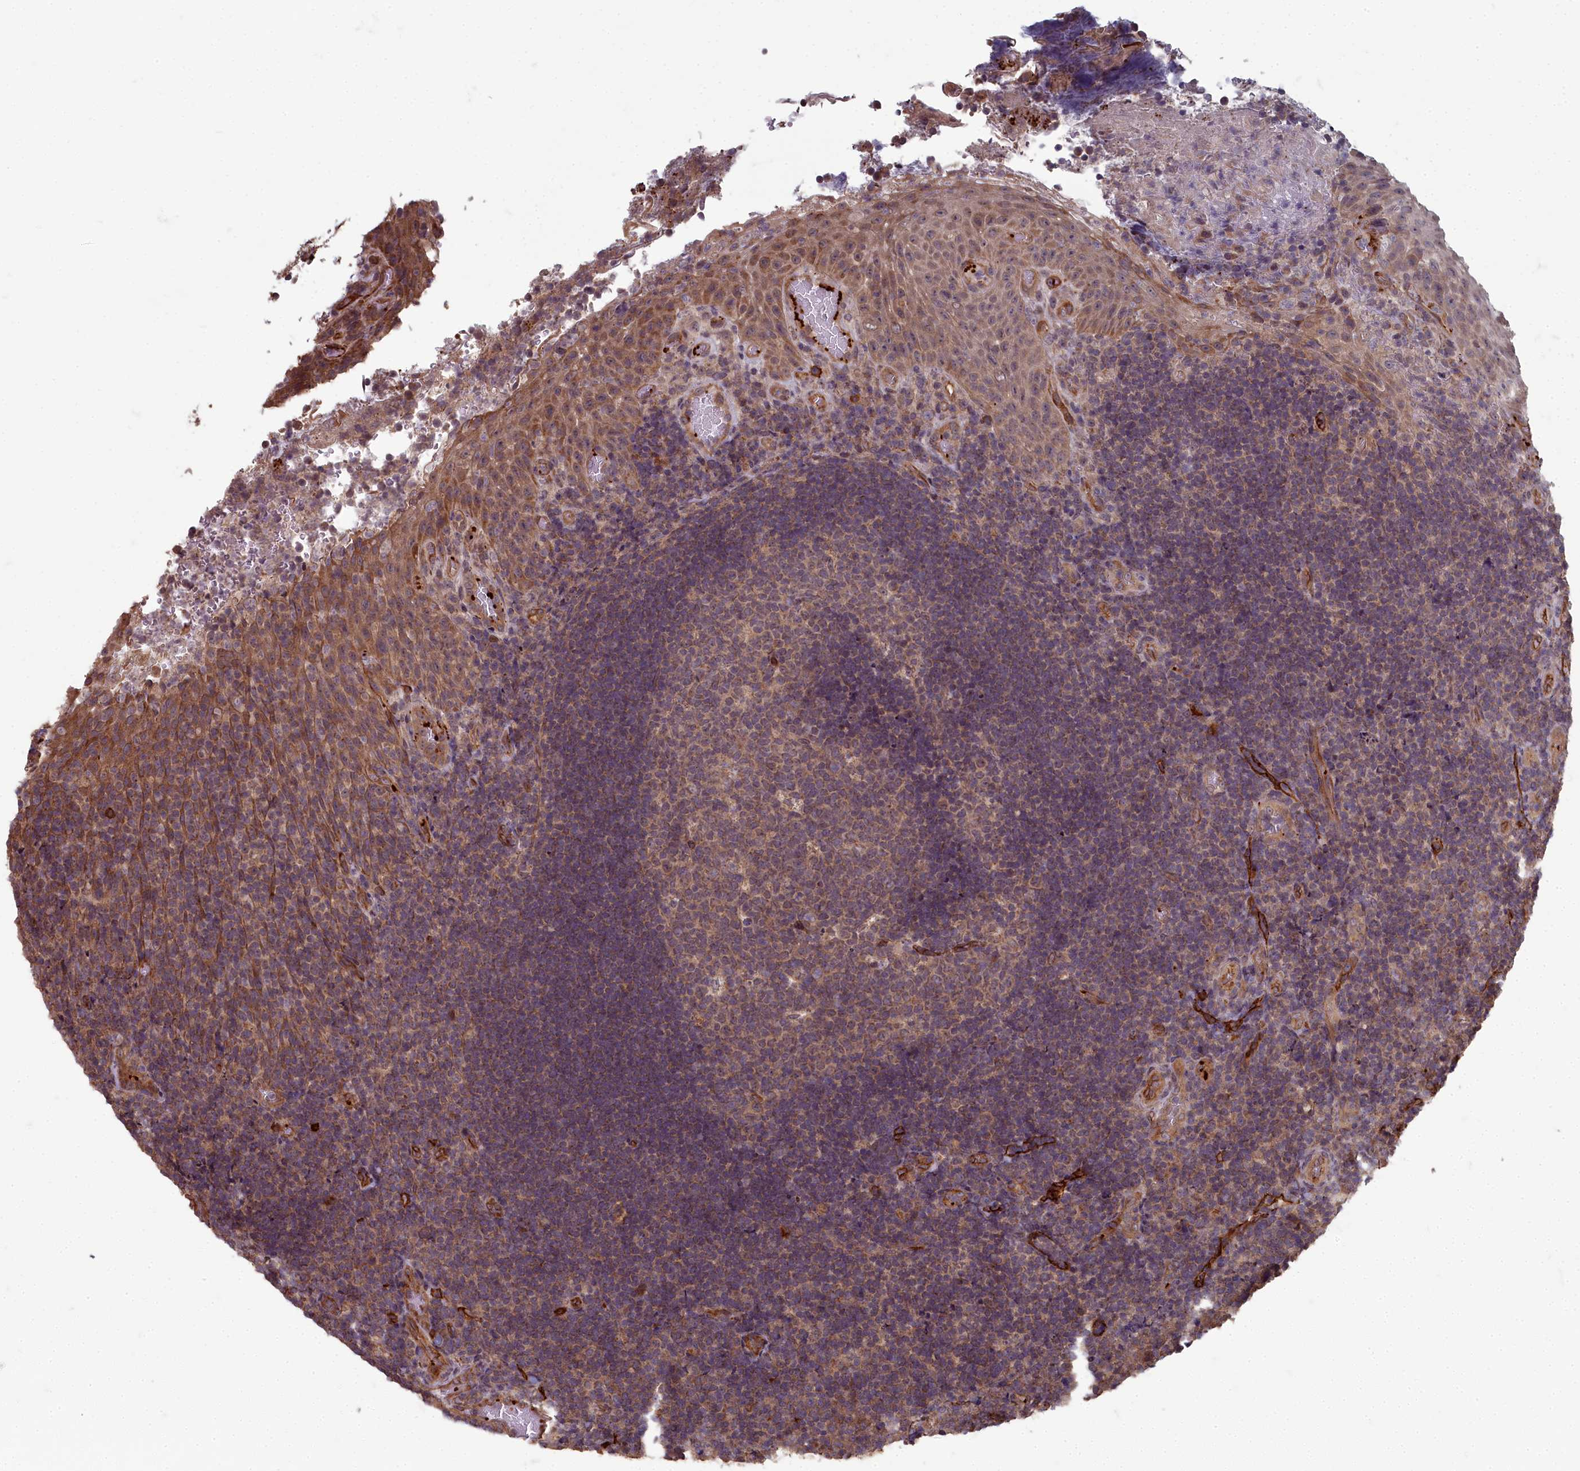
{"staining": {"intensity": "weak", "quantity": ">75%", "location": "cytoplasmic/membranous"}, "tissue": "tonsil", "cell_type": "Germinal center cells", "image_type": "normal", "snomed": [{"axis": "morphology", "description": "Normal tissue, NOS"}, {"axis": "topography", "description": "Tonsil"}], "caption": "Approximately >75% of germinal center cells in normal tonsil reveal weak cytoplasmic/membranous protein staining as visualized by brown immunohistochemical staining.", "gene": "TSPYL4", "patient": {"sex": "male", "age": 17}}